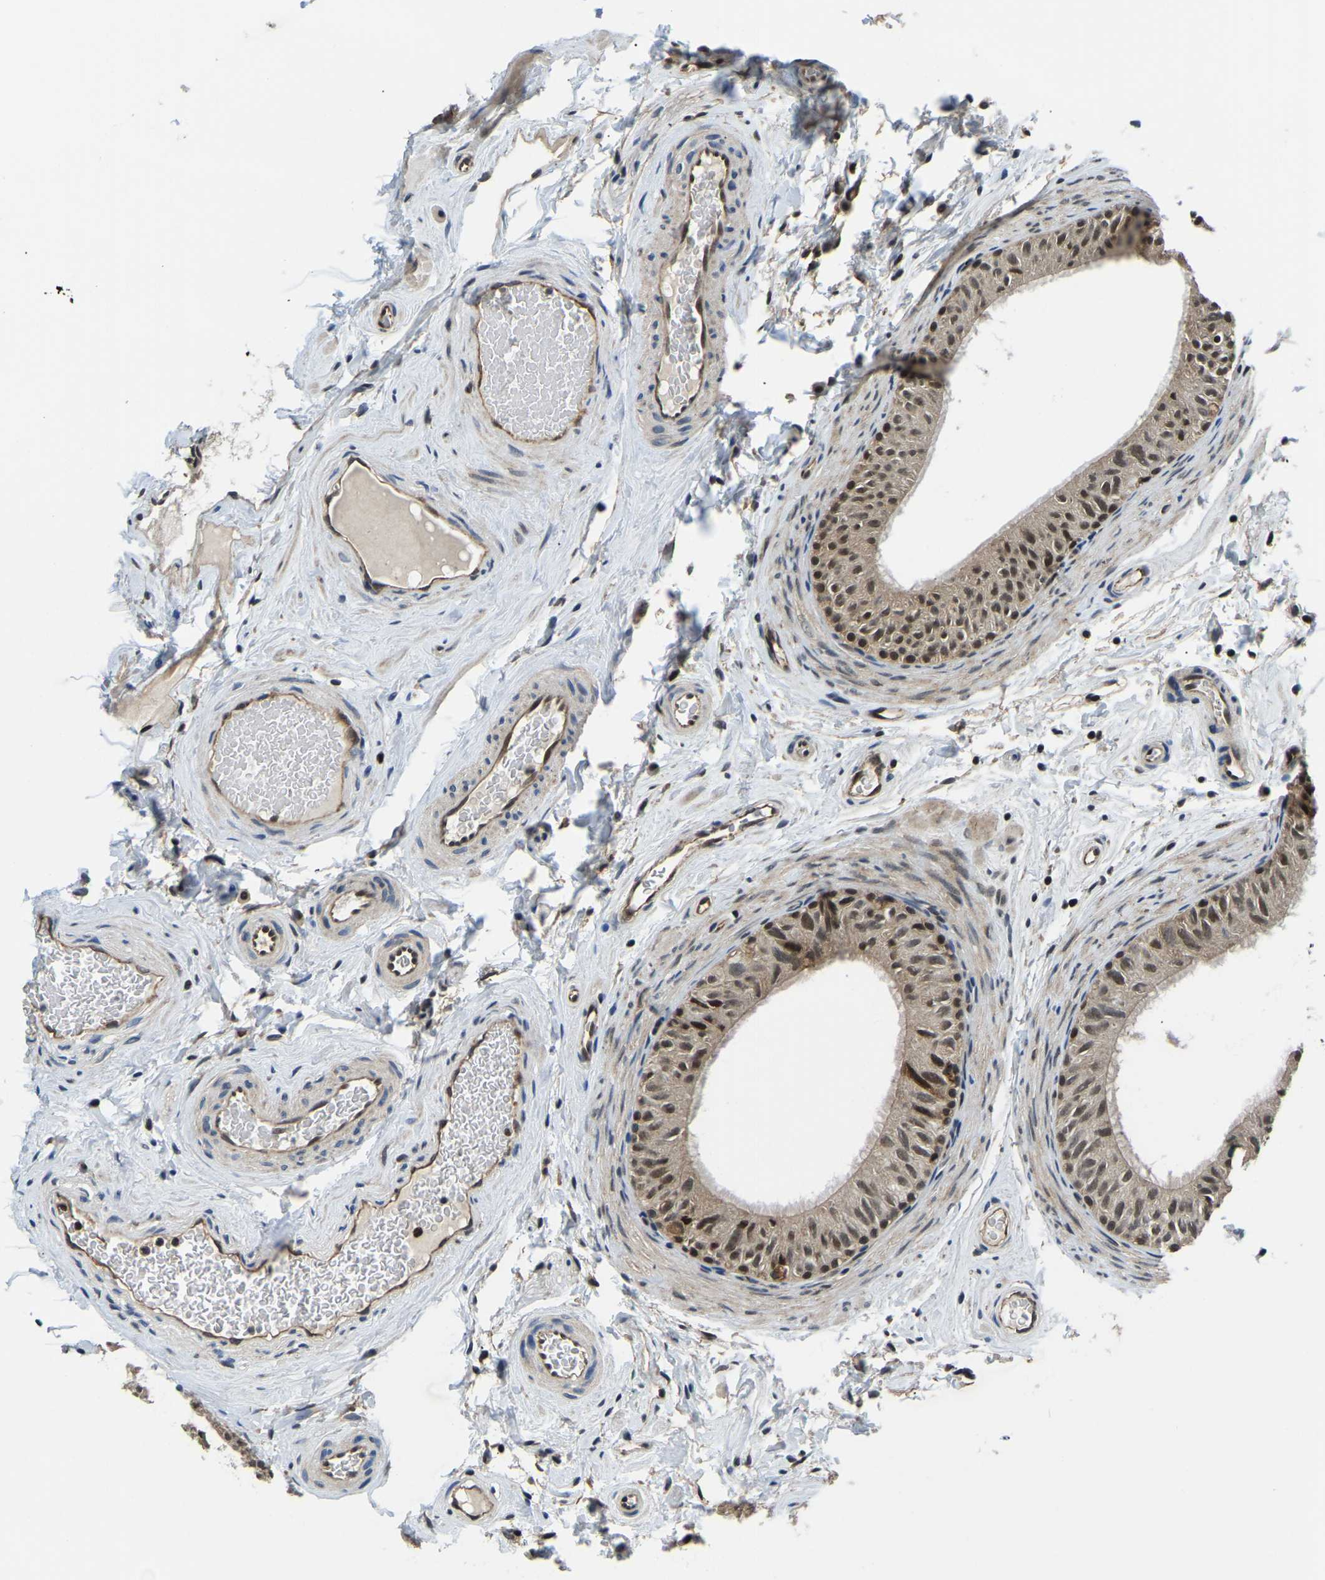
{"staining": {"intensity": "strong", "quantity": ">75%", "location": "cytoplasmic/membranous,nuclear"}, "tissue": "epididymis", "cell_type": "Glandular cells", "image_type": "normal", "snomed": [{"axis": "morphology", "description": "Normal tissue, NOS"}, {"axis": "topography", "description": "Epididymis"}], "caption": "High-magnification brightfield microscopy of unremarkable epididymis stained with DAB (3,3'-diaminobenzidine) (brown) and counterstained with hematoxylin (blue). glandular cells exhibit strong cytoplasmic/membranous,nuclear positivity is appreciated in approximately>75% of cells.", "gene": "DFFA", "patient": {"sex": "male", "age": 34}}